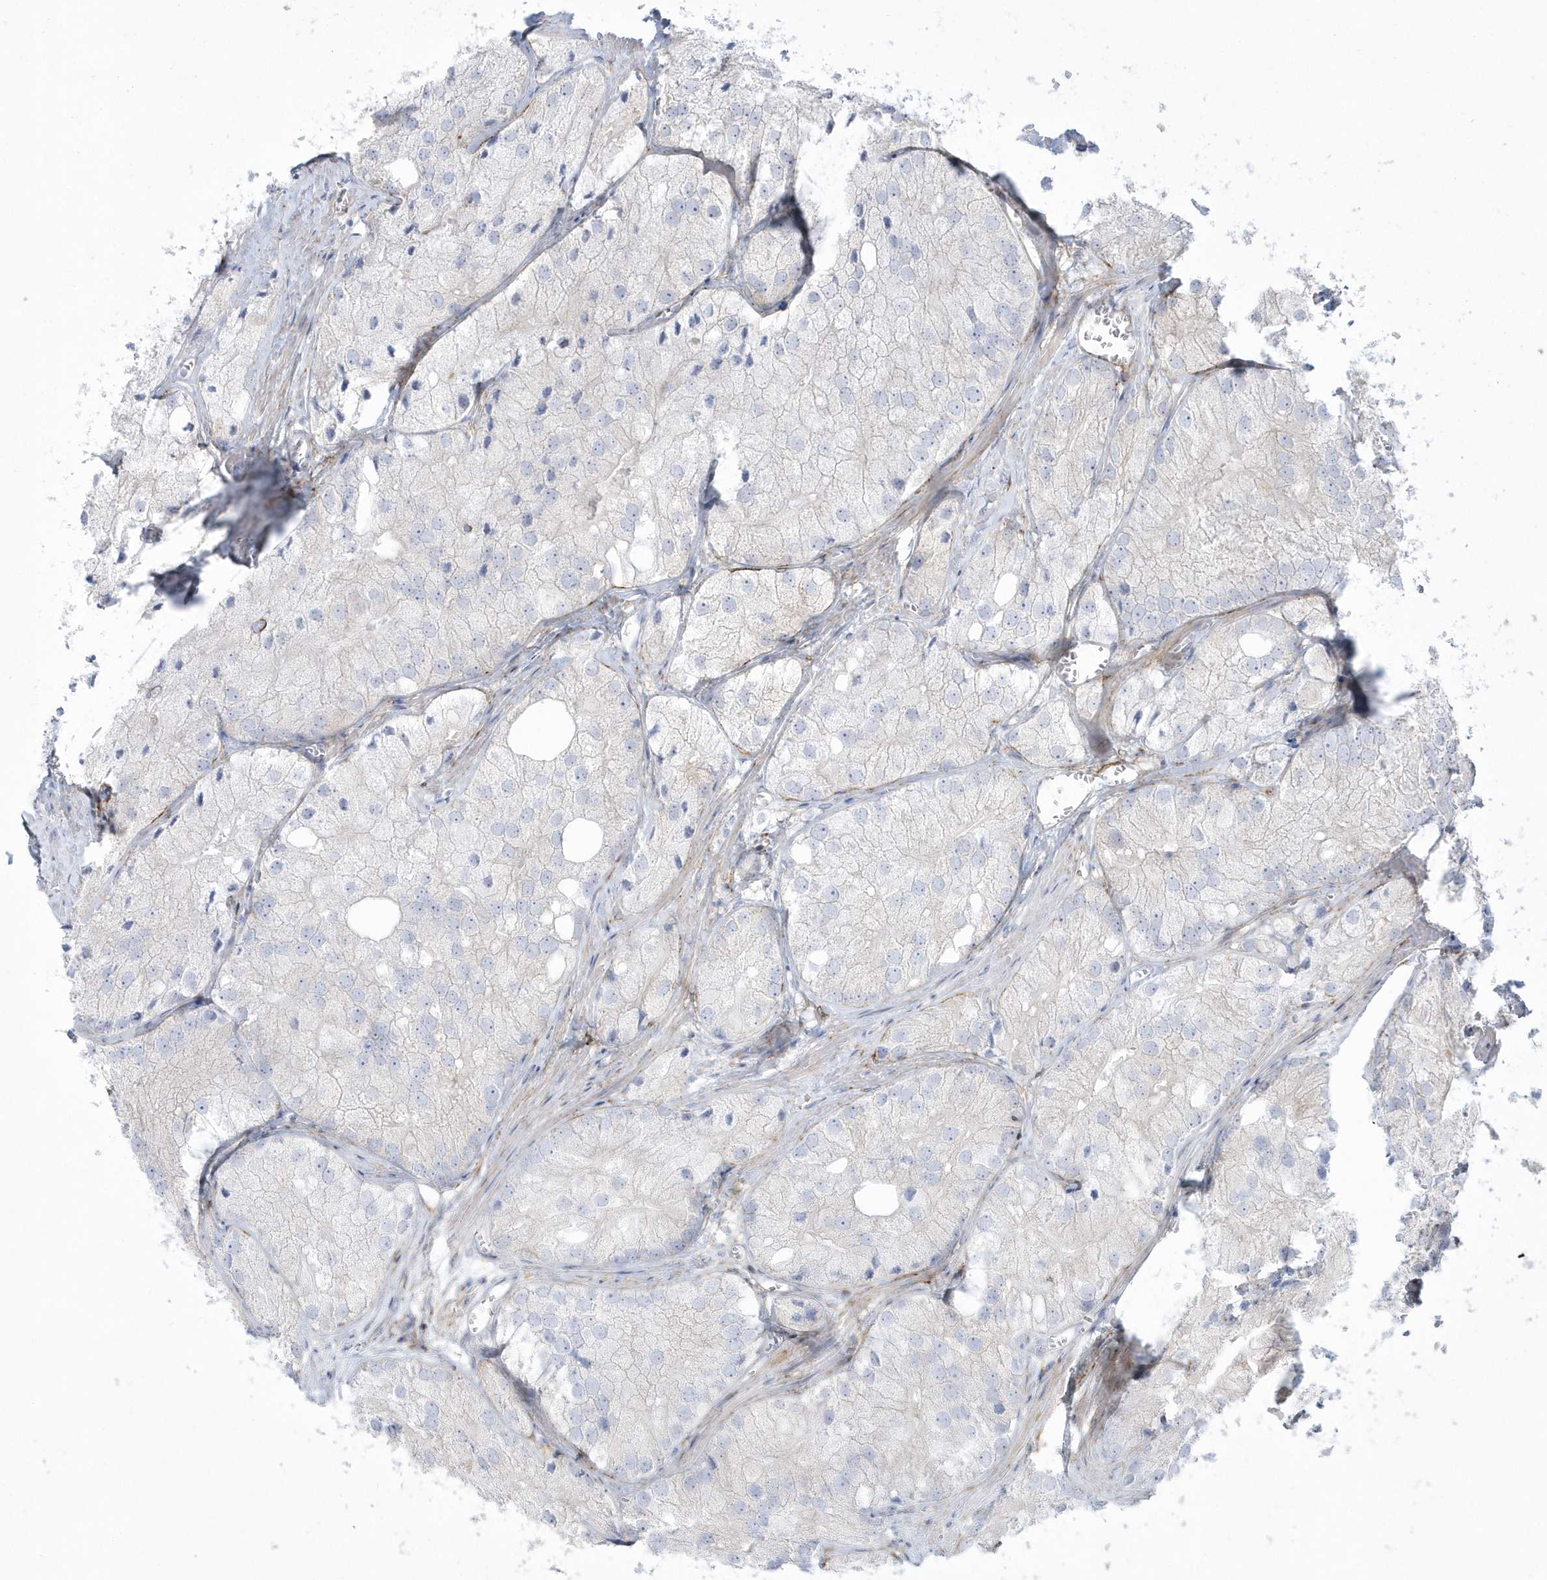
{"staining": {"intensity": "negative", "quantity": "none", "location": "none"}, "tissue": "prostate cancer", "cell_type": "Tumor cells", "image_type": "cancer", "snomed": [{"axis": "morphology", "description": "Adenocarcinoma, Low grade"}, {"axis": "topography", "description": "Prostate"}], "caption": "A photomicrograph of prostate cancer (adenocarcinoma (low-grade)) stained for a protein demonstrates no brown staining in tumor cells.", "gene": "WDR27", "patient": {"sex": "male", "age": 69}}